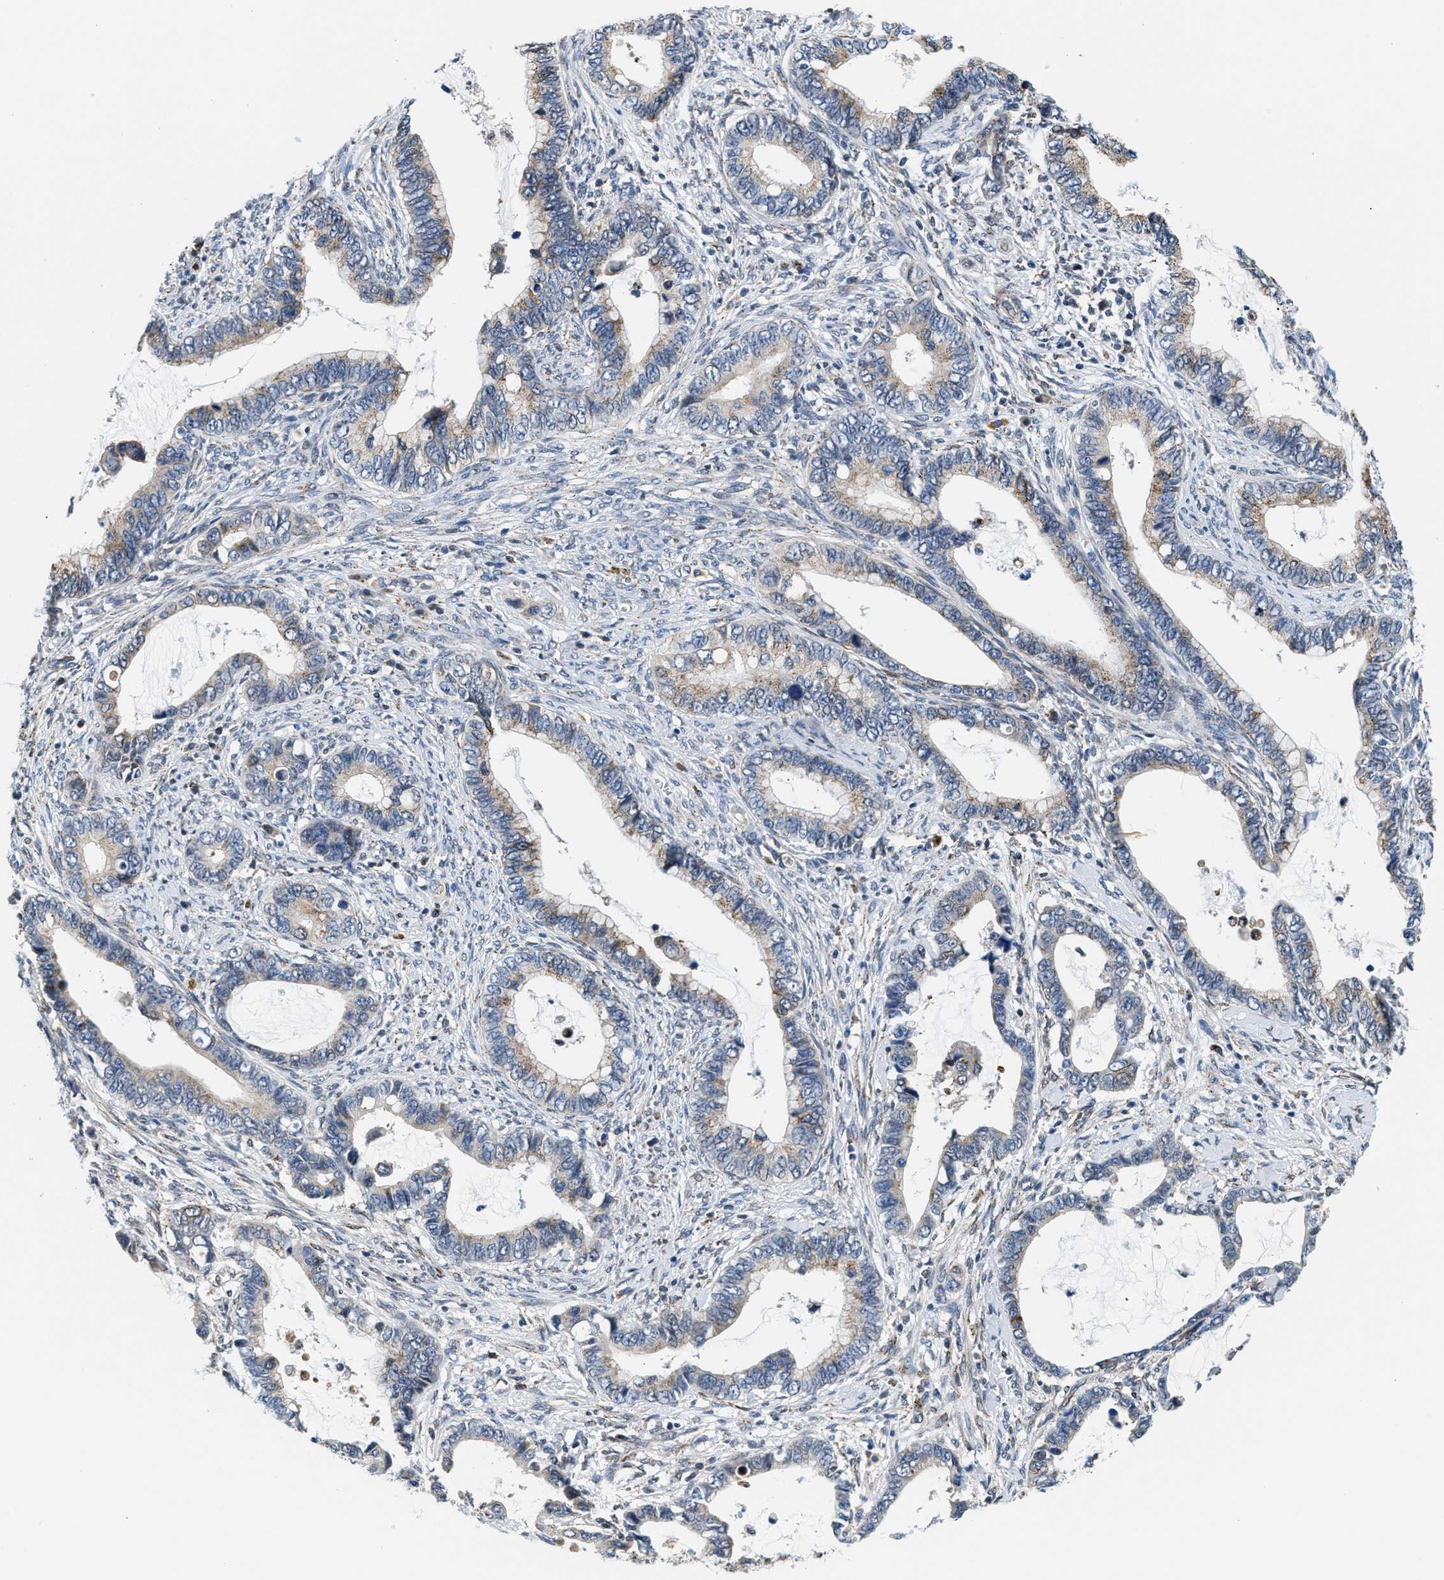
{"staining": {"intensity": "weak", "quantity": ">75%", "location": "cytoplasmic/membranous"}, "tissue": "cervical cancer", "cell_type": "Tumor cells", "image_type": "cancer", "snomed": [{"axis": "morphology", "description": "Adenocarcinoma, NOS"}, {"axis": "topography", "description": "Cervix"}], "caption": "Cervical adenocarcinoma stained for a protein (brown) exhibits weak cytoplasmic/membranous positive expression in approximately >75% of tumor cells.", "gene": "KCNMB2", "patient": {"sex": "female", "age": 44}}